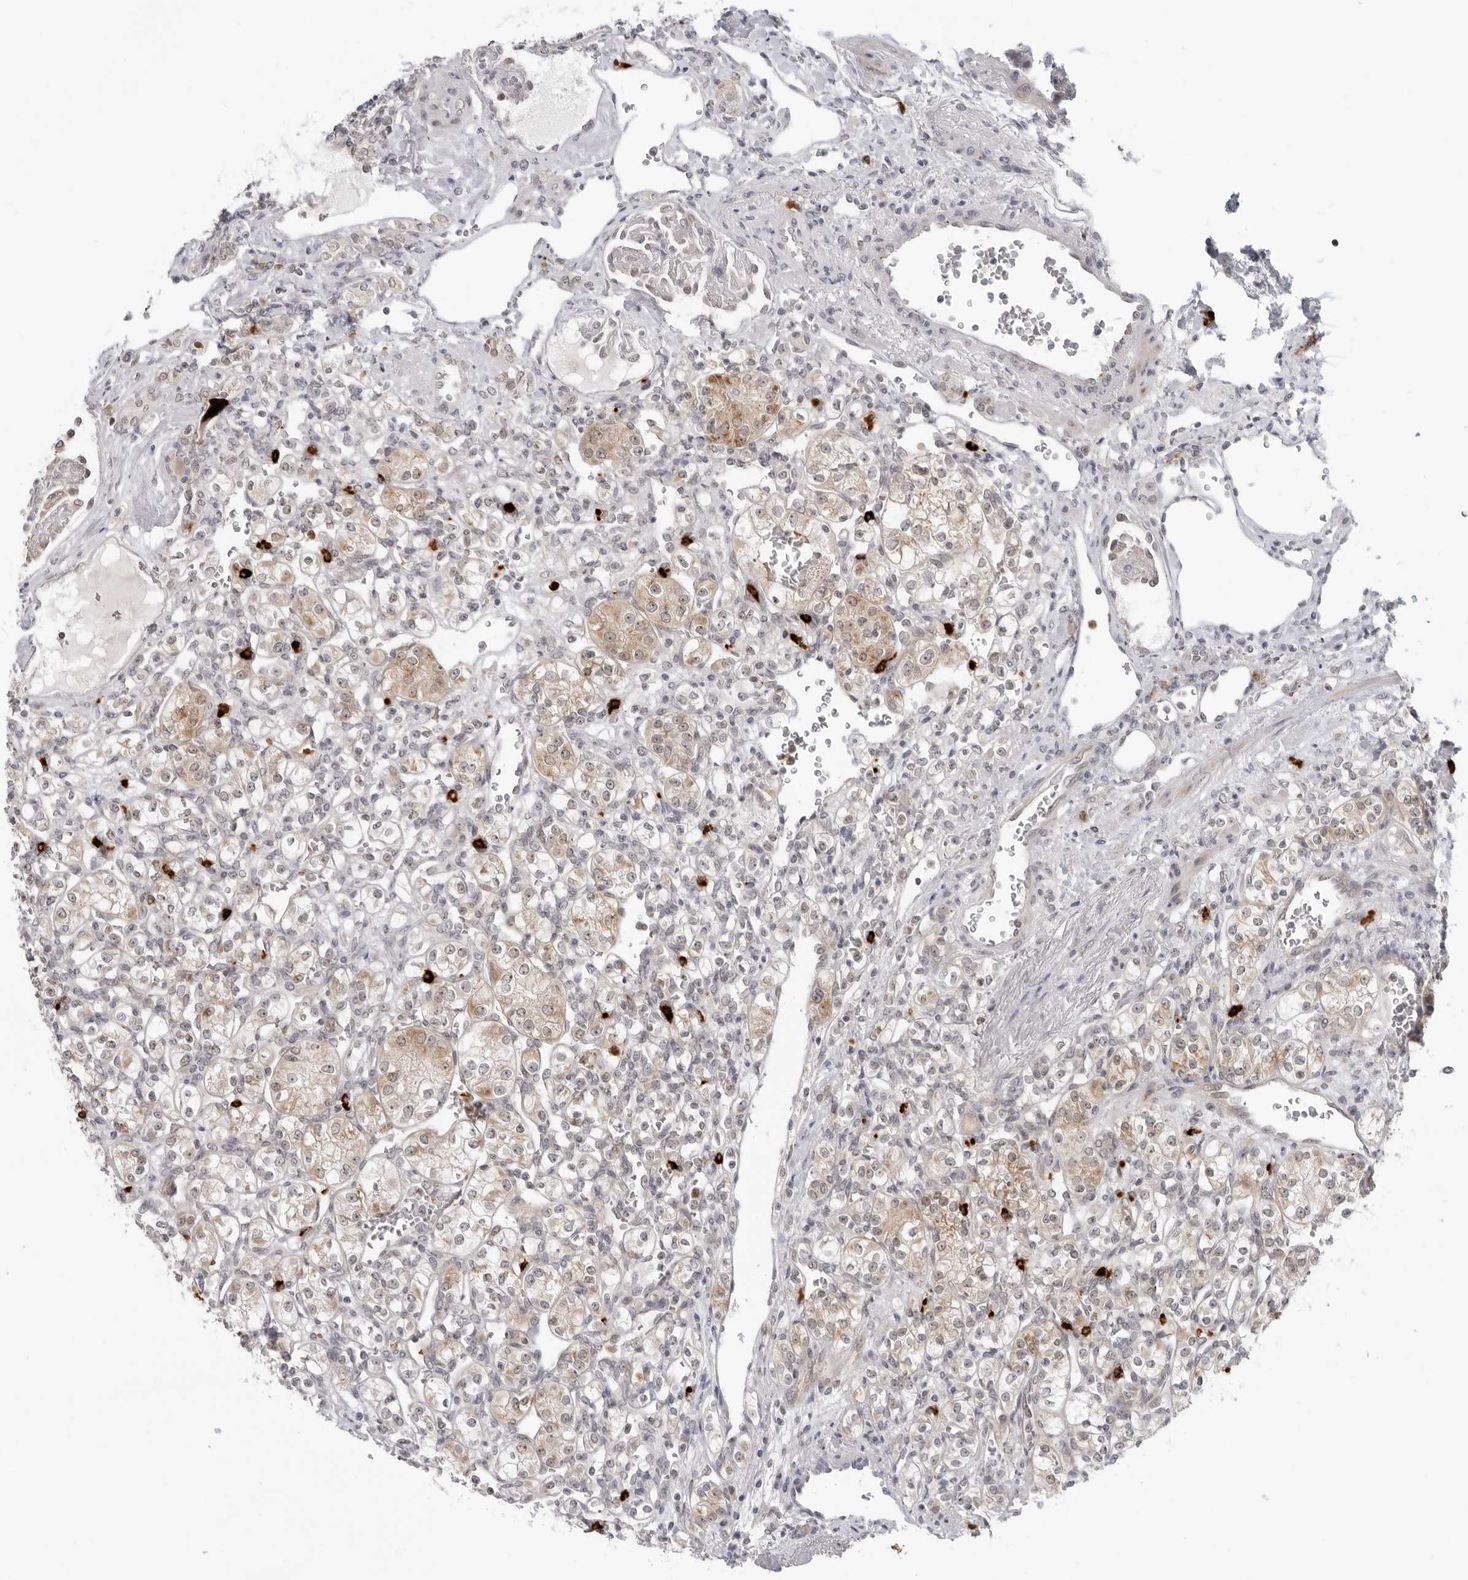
{"staining": {"intensity": "weak", "quantity": "25%-75%", "location": "cytoplasmic/membranous"}, "tissue": "renal cancer", "cell_type": "Tumor cells", "image_type": "cancer", "snomed": [{"axis": "morphology", "description": "Adenocarcinoma, NOS"}, {"axis": "topography", "description": "Kidney"}], "caption": "An immunohistochemistry photomicrograph of neoplastic tissue is shown. Protein staining in brown highlights weak cytoplasmic/membranous positivity in renal cancer (adenocarcinoma) within tumor cells.", "gene": "SUGCT", "patient": {"sex": "male", "age": 77}}